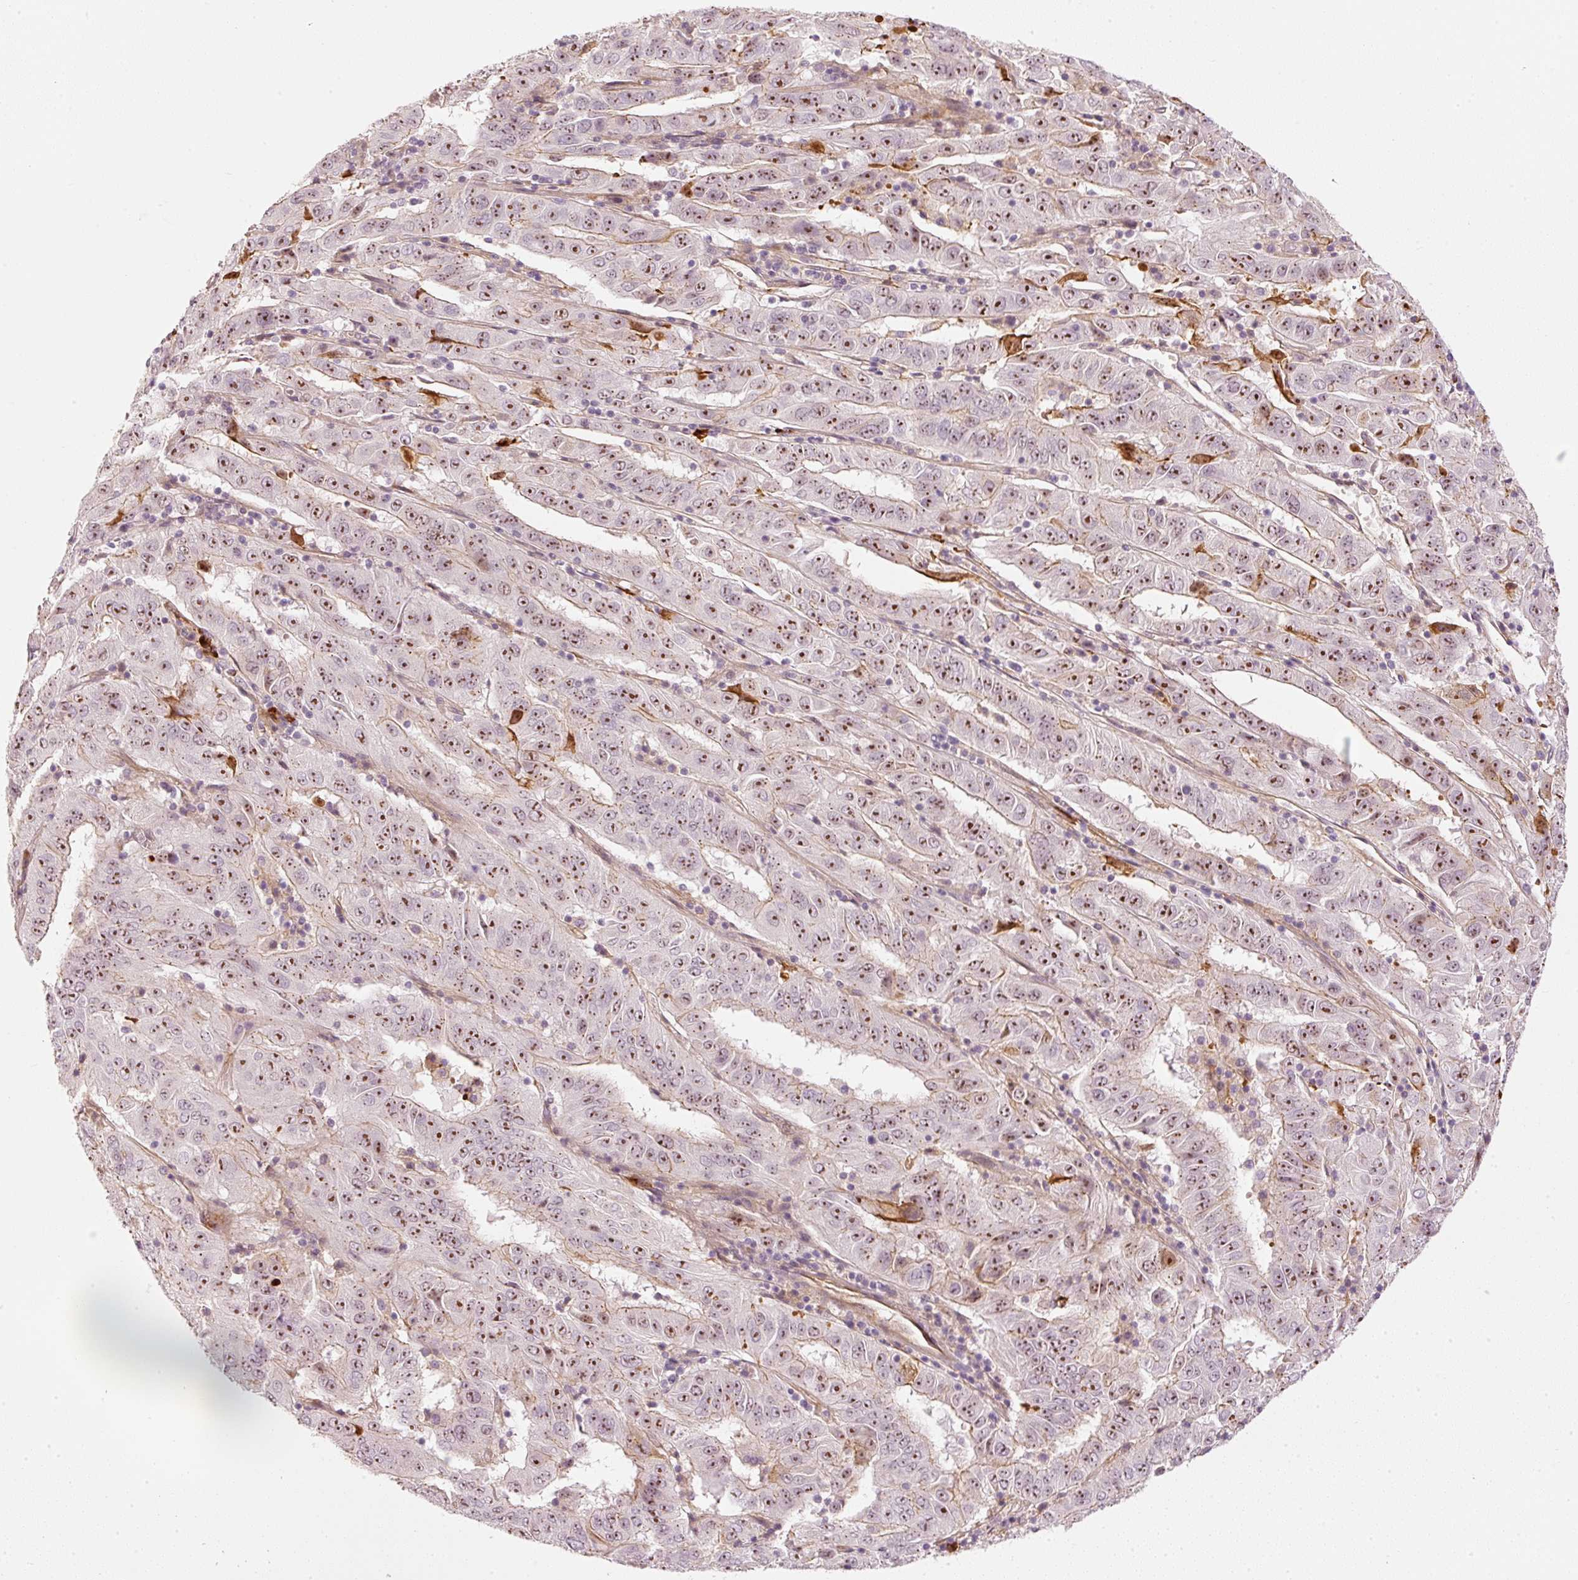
{"staining": {"intensity": "moderate", "quantity": "25%-75%", "location": "nuclear"}, "tissue": "pancreatic cancer", "cell_type": "Tumor cells", "image_type": "cancer", "snomed": [{"axis": "morphology", "description": "Adenocarcinoma, NOS"}, {"axis": "topography", "description": "Pancreas"}], "caption": "Protein expression by immunohistochemistry (IHC) displays moderate nuclear positivity in approximately 25%-75% of tumor cells in pancreatic adenocarcinoma.", "gene": "VCAM1", "patient": {"sex": "male", "age": 63}}